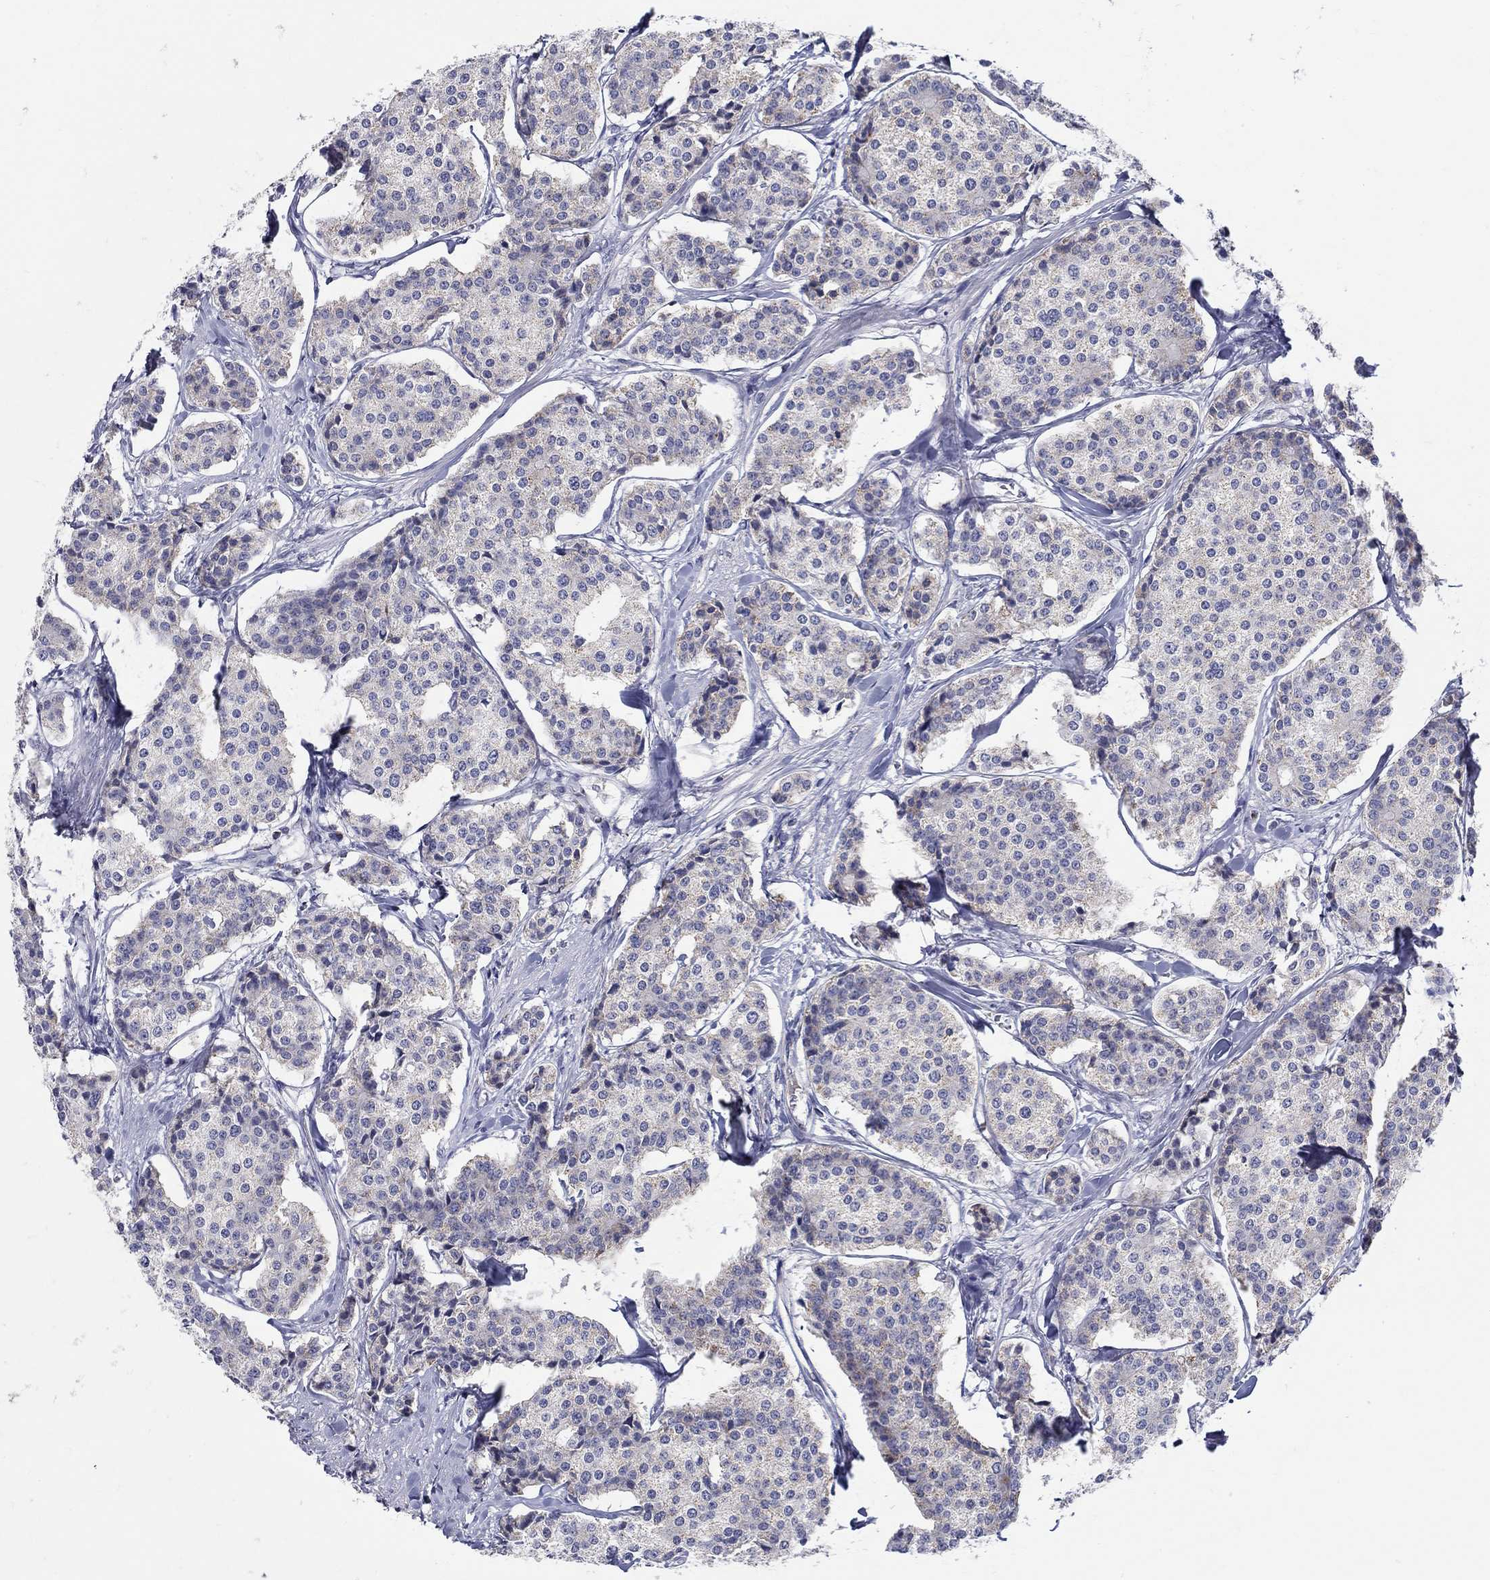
{"staining": {"intensity": "negative", "quantity": "none", "location": "none"}, "tissue": "carcinoid", "cell_type": "Tumor cells", "image_type": "cancer", "snomed": [{"axis": "morphology", "description": "Carcinoid, malignant, NOS"}, {"axis": "topography", "description": "Small intestine"}], "caption": "DAB (3,3'-diaminobenzidine) immunohistochemical staining of carcinoid exhibits no significant staining in tumor cells. The staining was performed using DAB (3,3'-diaminobenzidine) to visualize the protein expression in brown, while the nuclei were stained in blue with hematoxylin (Magnification: 20x).", "gene": "HMX2", "patient": {"sex": "female", "age": 65}}